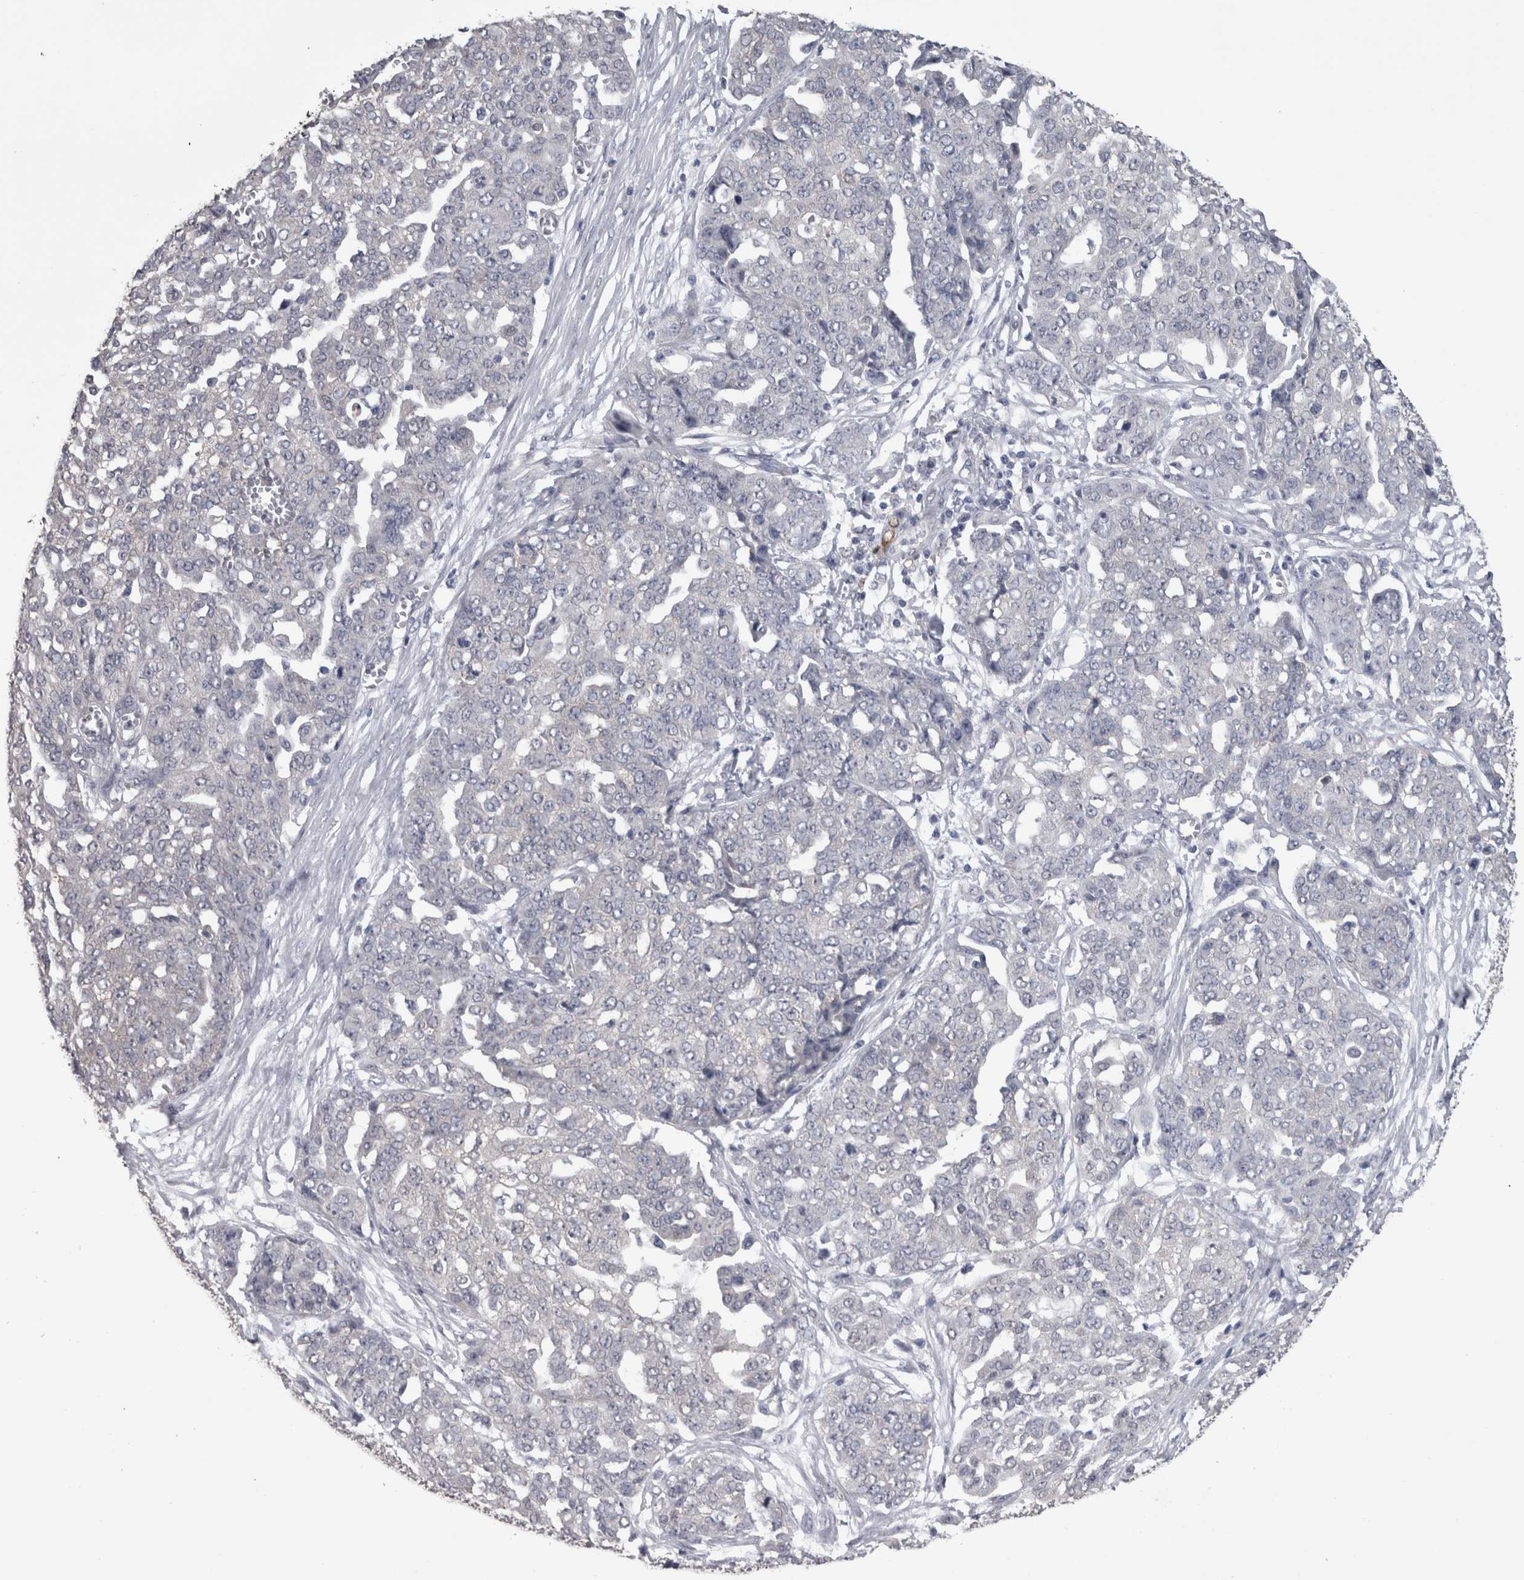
{"staining": {"intensity": "negative", "quantity": "none", "location": "none"}, "tissue": "ovarian cancer", "cell_type": "Tumor cells", "image_type": "cancer", "snomed": [{"axis": "morphology", "description": "Cystadenocarcinoma, serous, NOS"}, {"axis": "topography", "description": "Soft tissue"}, {"axis": "topography", "description": "Ovary"}], "caption": "High power microscopy image of an immunohistochemistry (IHC) micrograph of serous cystadenocarcinoma (ovarian), revealing no significant positivity in tumor cells.", "gene": "DDX6", "patient": {"sex": "female", "age": 57}}